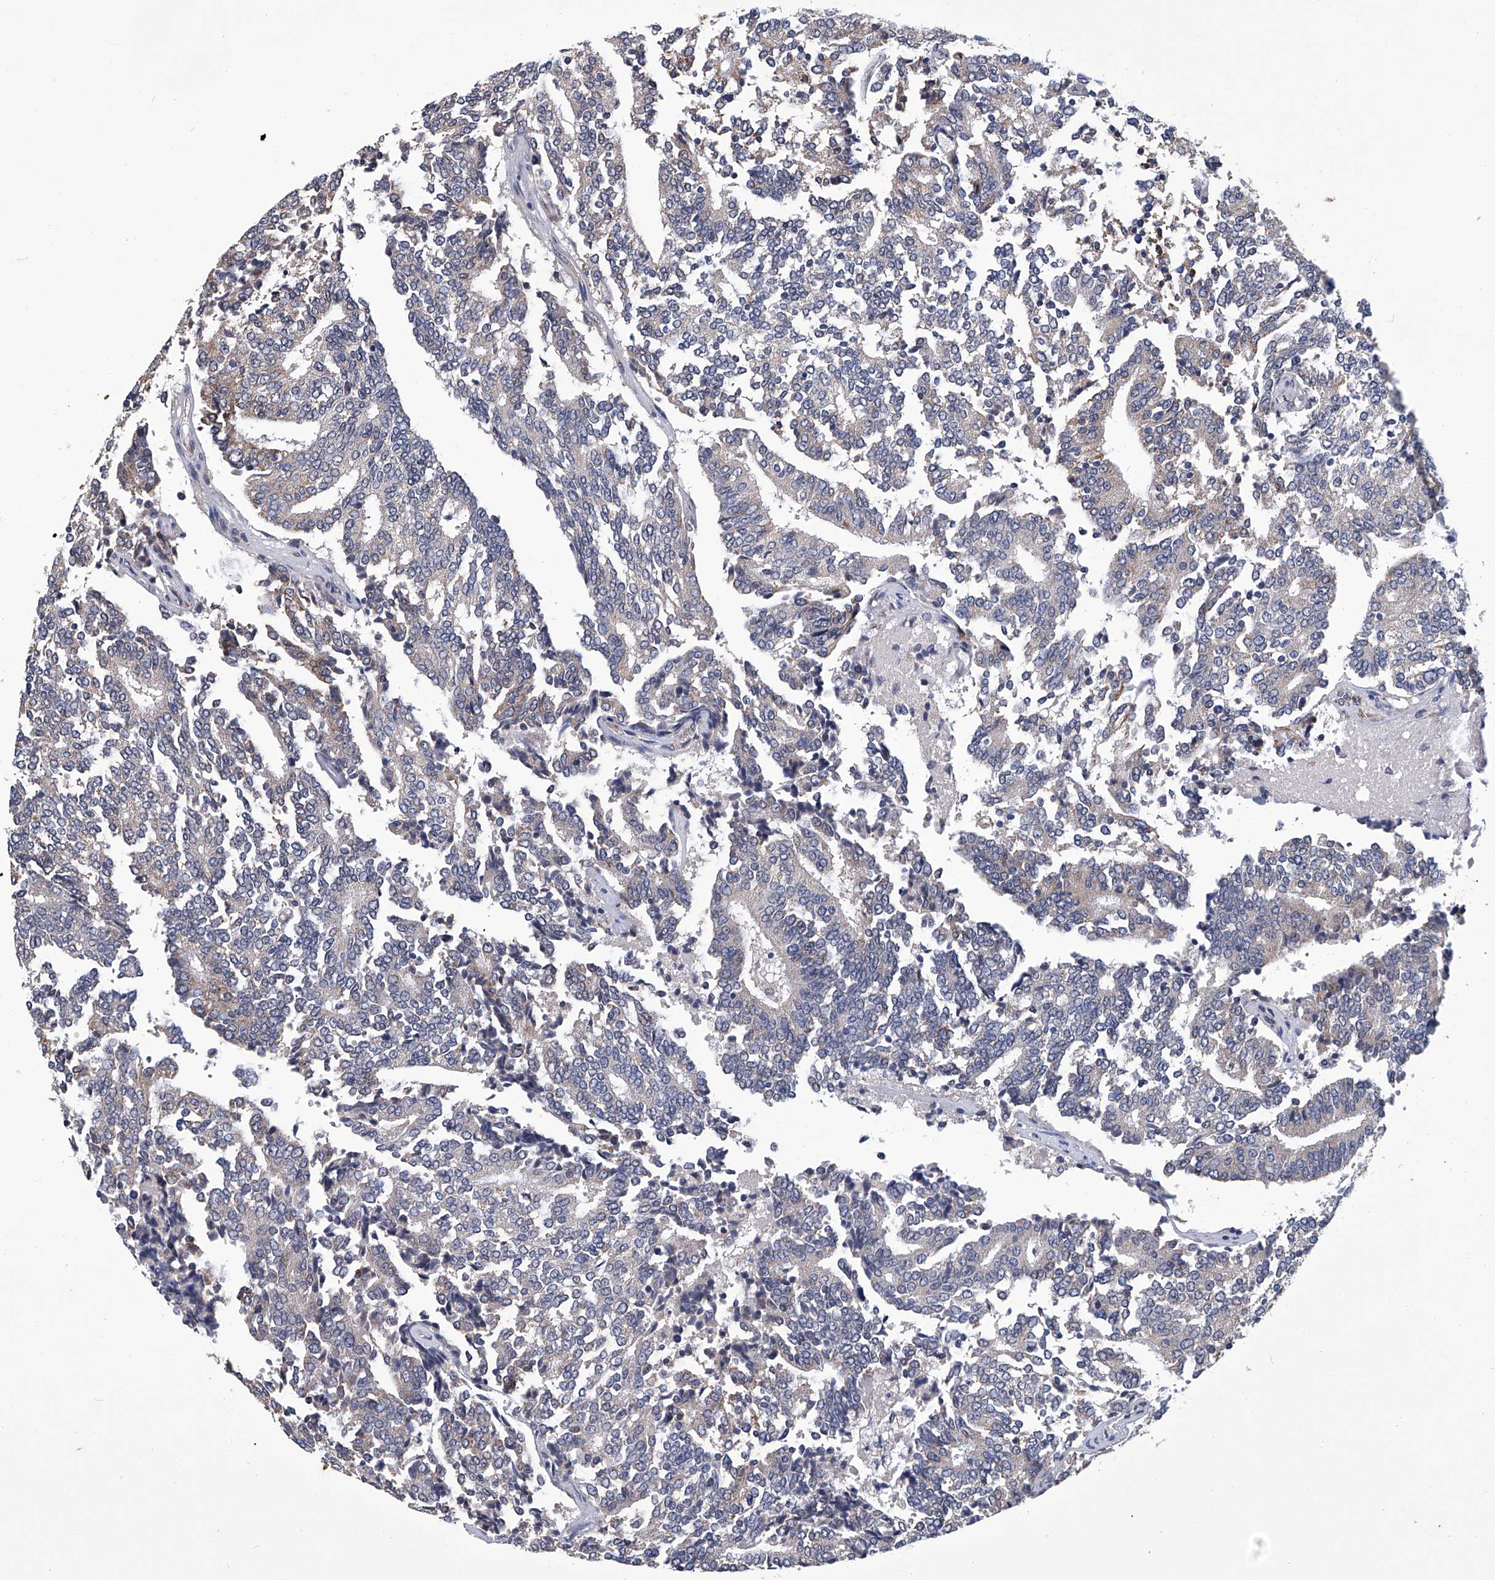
{"staining": {"intensity": "weak", "quantity": "<25%", "location": "cytoplasmic/membranous"}, "tissue": "prostate cancer", "cell_type": "Tumor cells", "image_type": "cancer", "snomed": [{"axis": "morphology", "description": "Normal tissue, NOS"}, {"axis": "morphology", "description": "Adenocarcinoma, High grade"}, {"axis": "topography", "description": "Prostate"}, {"axis": "topography", "description": "Seminal veicle"}], "caption": "Immunohistochemical staining of prostate cancer (adenocarcinoma (high-grade)) shows no significant positivity in tumor cells.", "gene": "OAT", "patient": {"sex": "male", "age": 55}}